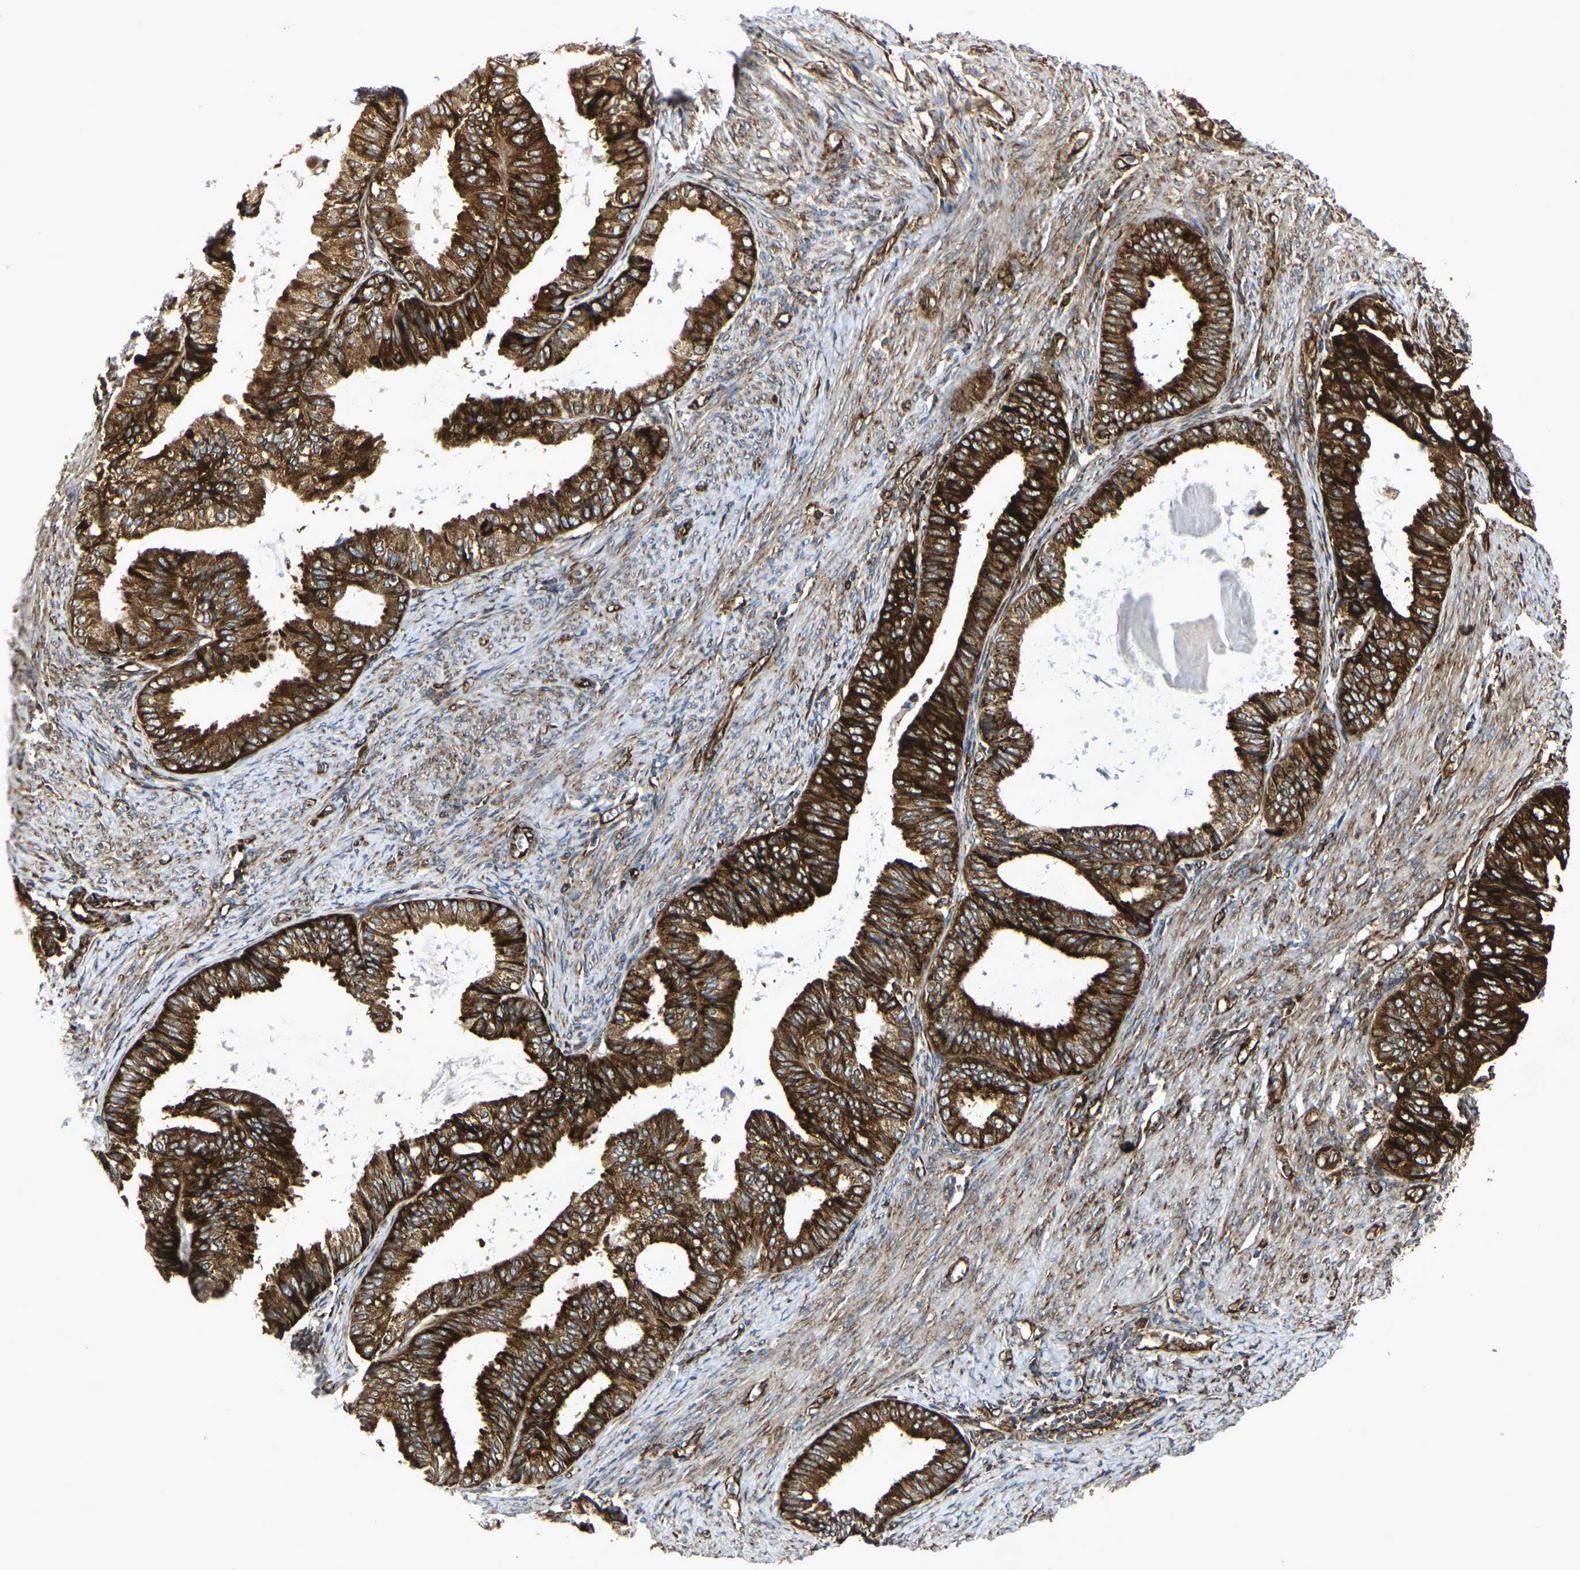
{"staining": {"intensity": "strong", "quantity": ">75%", "location": "cytoplasmic/membranous"}, "tissue": "endometrial cancer", "cell_type": "Tumor cells", "image_type": "cancer", "snomed": [{"axis": "morphology", "description": "Adenocarcinoma, NOS"}, {"axis": "topography", "description": "Endometrium"}], "caption": "Immunohistochemistry of human endometrial adenocarcinoma displays high levels of strong cytoplasmic/membranous expression in about >75% of tumor cells.", "gene": "MARCHF2", "patient": {"sex": "female", "age": 86}}